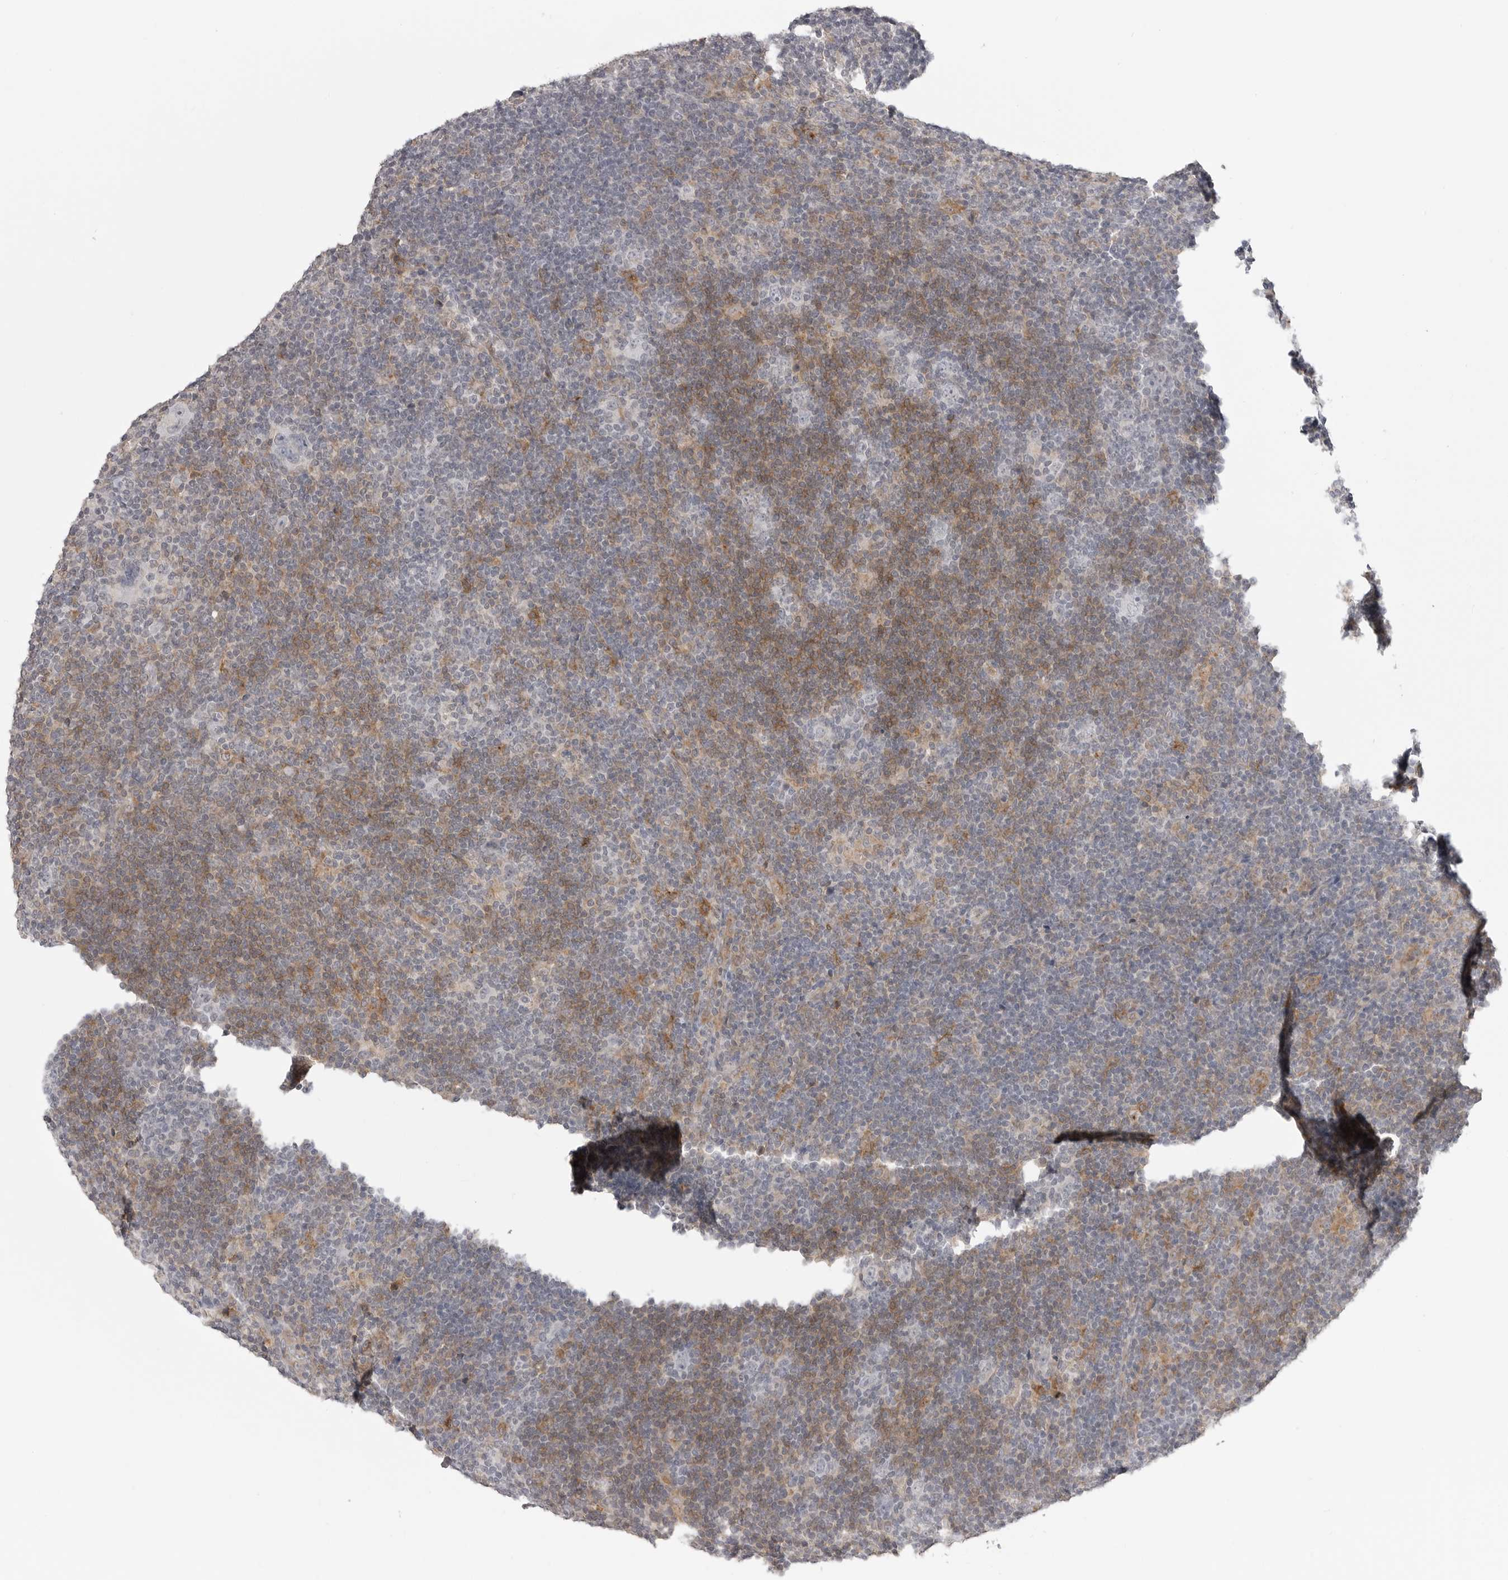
{"staining": {"intensity": "negative", "quantity": "none", "location": "none"}, "tissue": "lymphoma", "cell_type": "Tumor cells", "image_type": "cancer", "snomed": [{"axis": "morphology", "description": "Hodgkin's disease, NOS"}, {"axis": "topography", "description": "Lymph node"}], "caption": "DAB (3,3'-diaminobenzidine) immunohistochemical staining of lymphoma reveals no significant positivity in tumor cells.", "gene": "IFNGR1", "patient": {"sex": "female", "age": 57}}